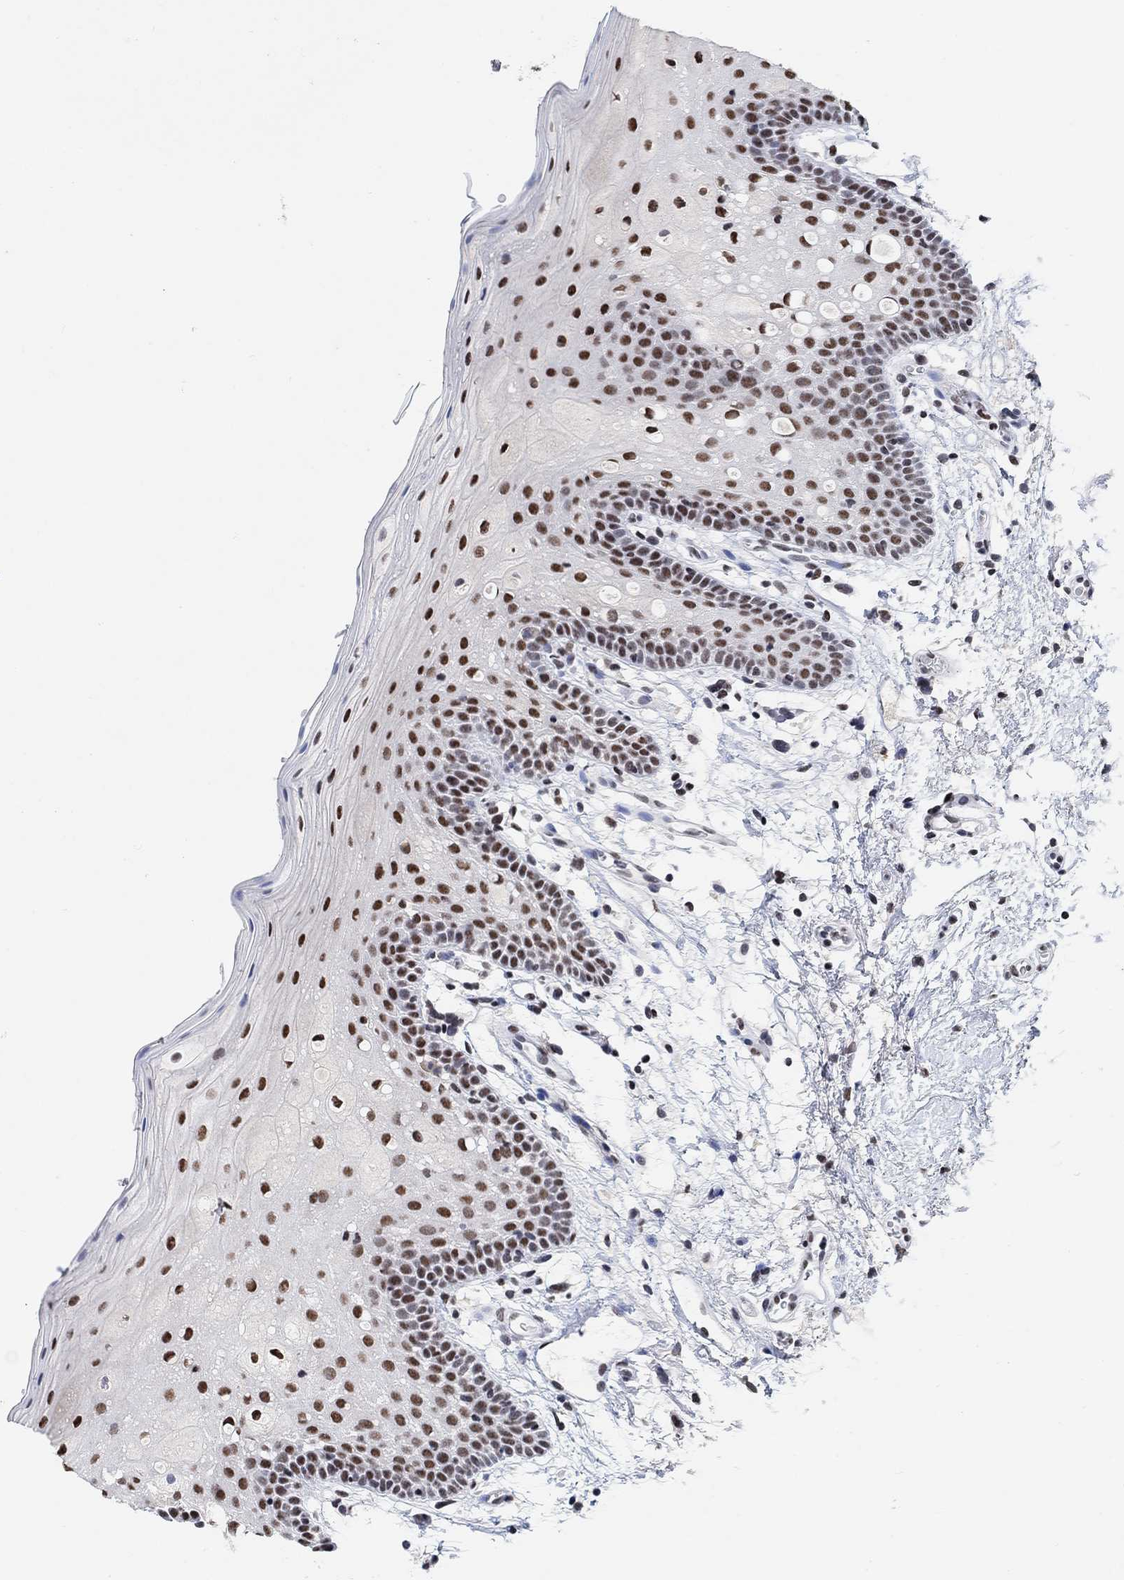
{"staining": {"intensity": "moderate", "quantity": ">75%", "location": "nuclear"}, "tissue": "oral mucosa", "cell_type": "Squamous epithelial cells", "image_type": "normal", "snomed": [{"axis": "morphology", "description": "Normal tissue, NOS"}, {"axis": "topography", "description": "Oral tissue"}, {"axis": "topography", "description": "Tounge, NOS"}], "caption": "Protein expression analysis of normal human oral mucosa reveals moderate nuclear staining in about >75% of squamous epithelial cells.", "gene": "USP39", "patient": {"sex": "female", "age": 83}}